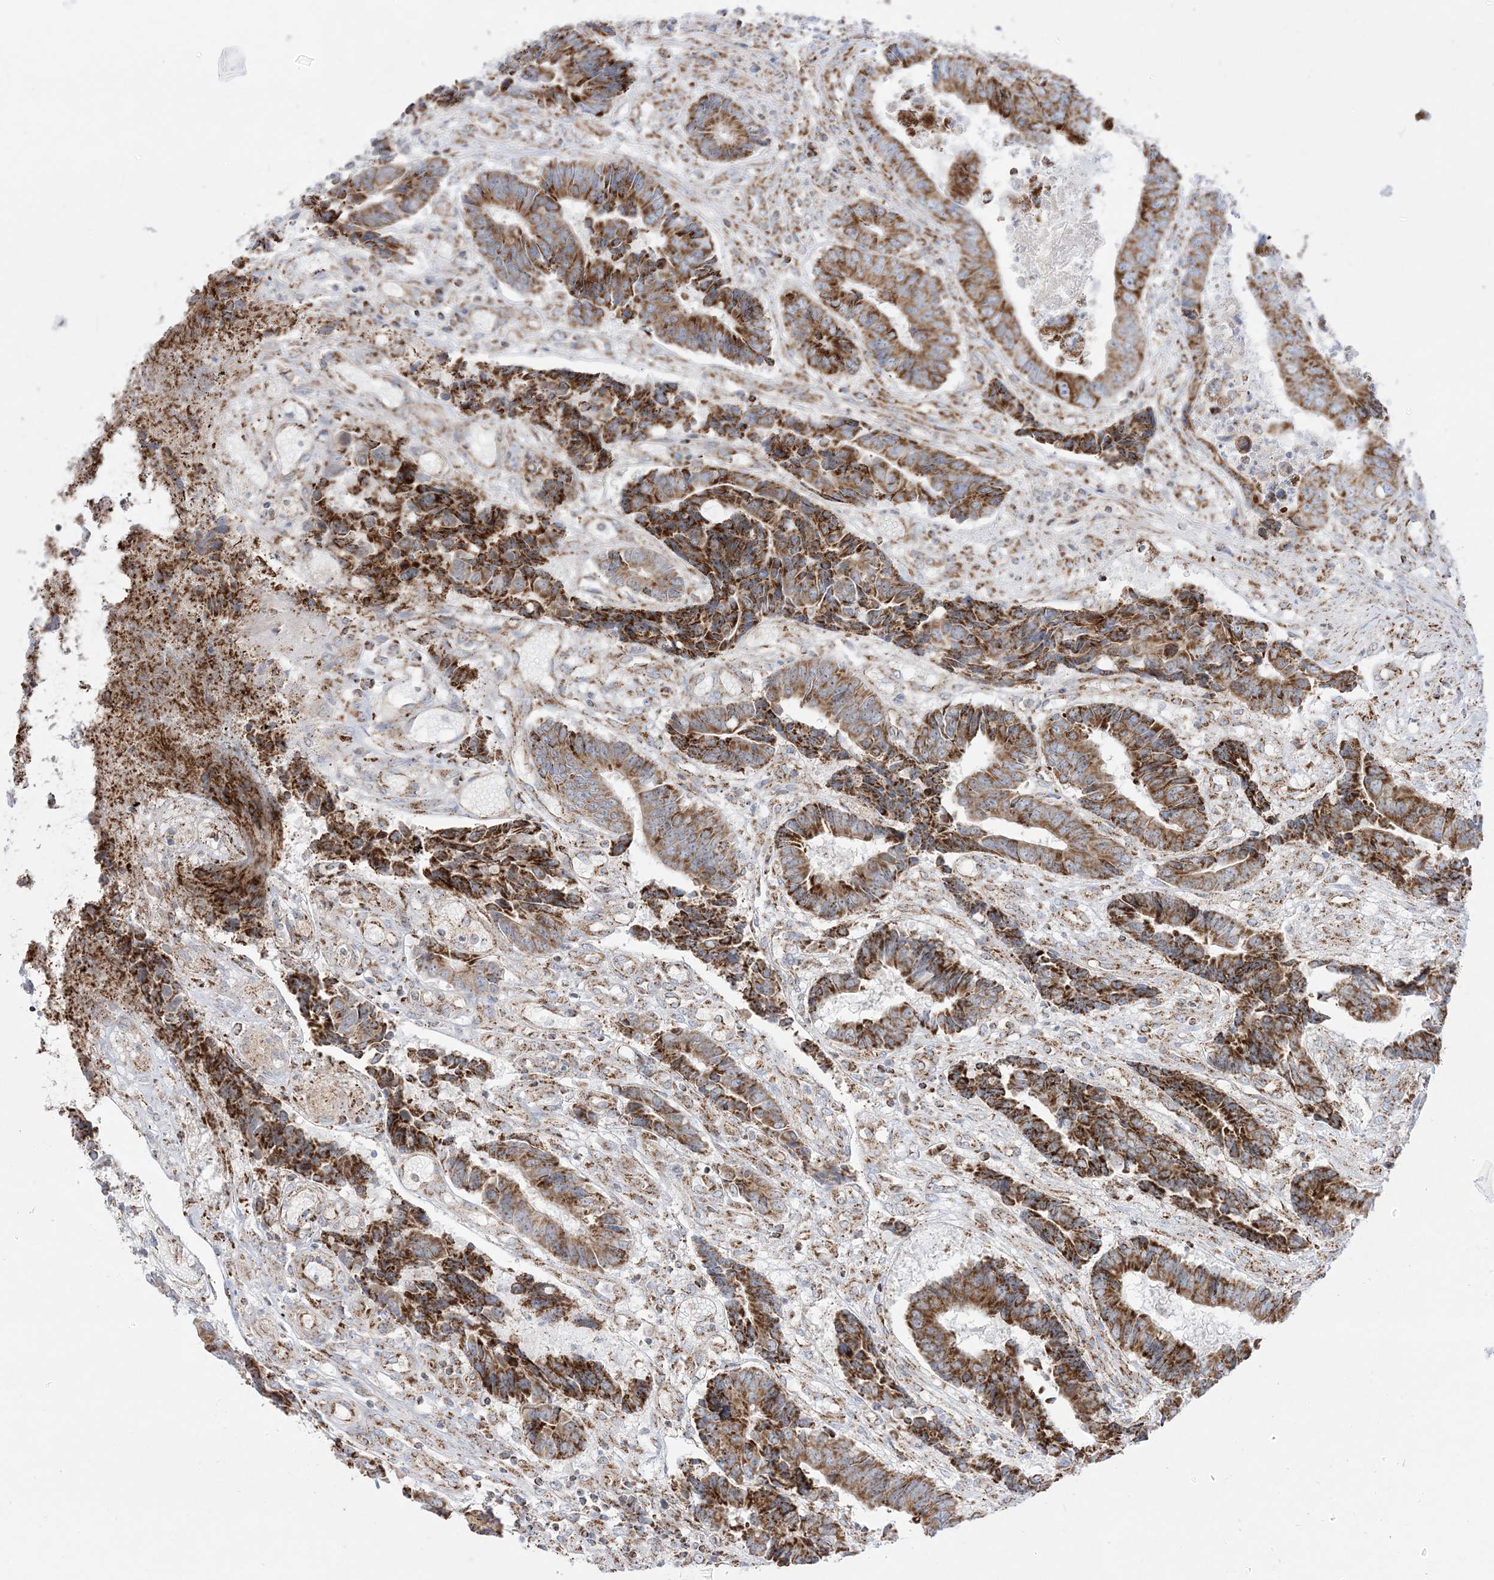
{"staining": {"intensity": "moderate", "quantity": ">75%", "location": "cytoplasmic/membranous"}, "tissue": "colorectal cancer", "cell_type": "Tumor cells", "image_type": "cancer", "snomed": [{"axis": "morphology", "description": "Adenocarcinoma, NOS"}, {"axis": "topography", "description": "Rectum"}], "caption": "Moderate cytoplasmic/membranous expression for a protein is present in about >75% of tumor cells of colorectal adenocarcinoma using immunohistochemistry.", "gene": "MRPS36", "patient": {"sex": "male", "age": 84}}